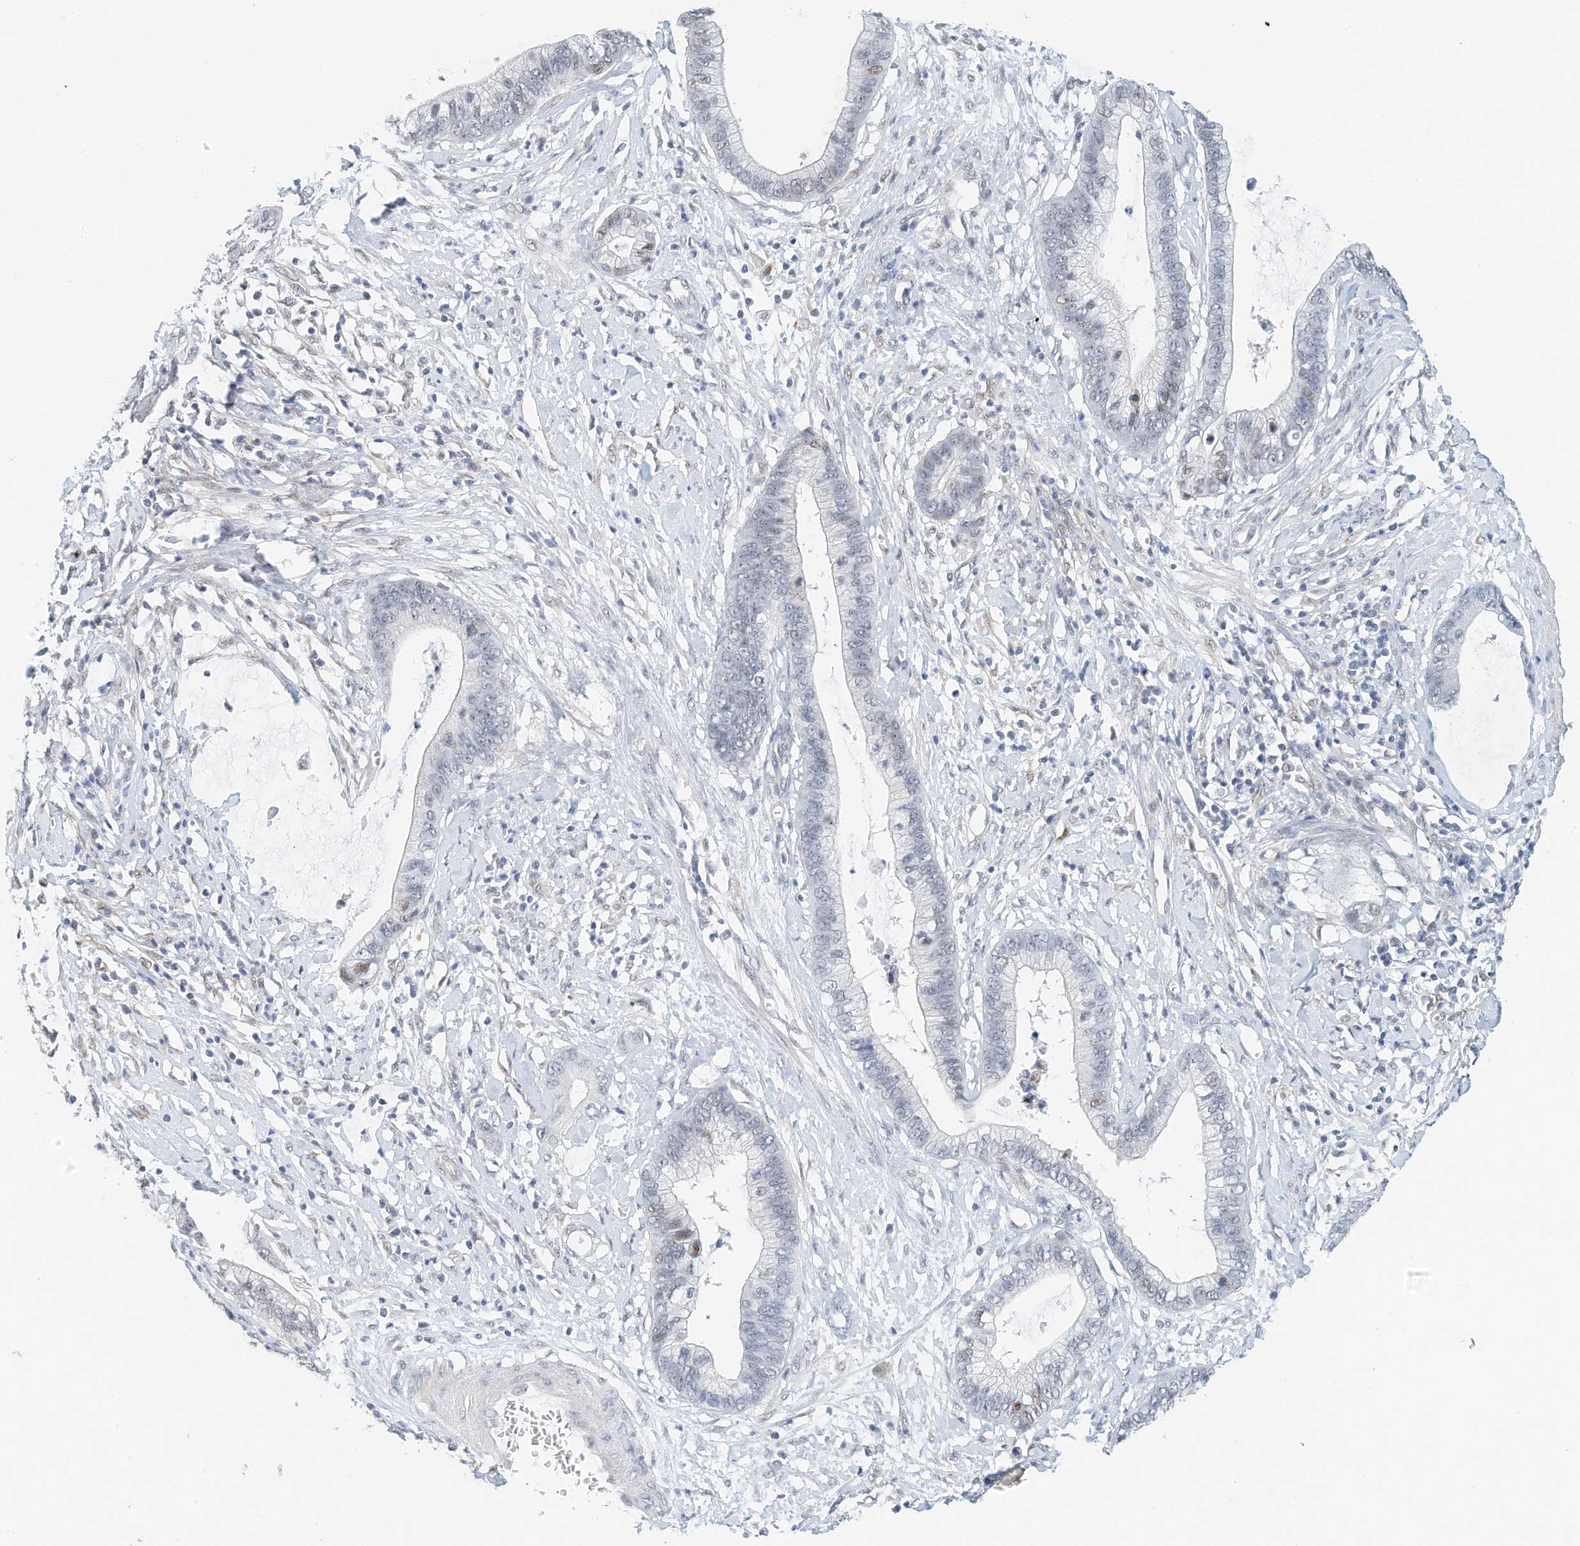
{"staining": {"intensity": "negative", "quantity": "none", "location": "none"}, "tissue": "cervical cancer", "cell_type": "Tumor cells", "image_type": "cancer", "snomed": [{"axis": "morphology", "description": "Adenocarcinoma, NOS"}, {"axis": "topography", "description": "Cervix"}], "caption": "Immunohistochemistry (IHC) image of human adenocarcinoma (cervical) stained for a protein (brown), which reveals no positivity in tumor cells.", "gene": "ARHGAP28", "patient": {"sex": "female", "age": 44}}